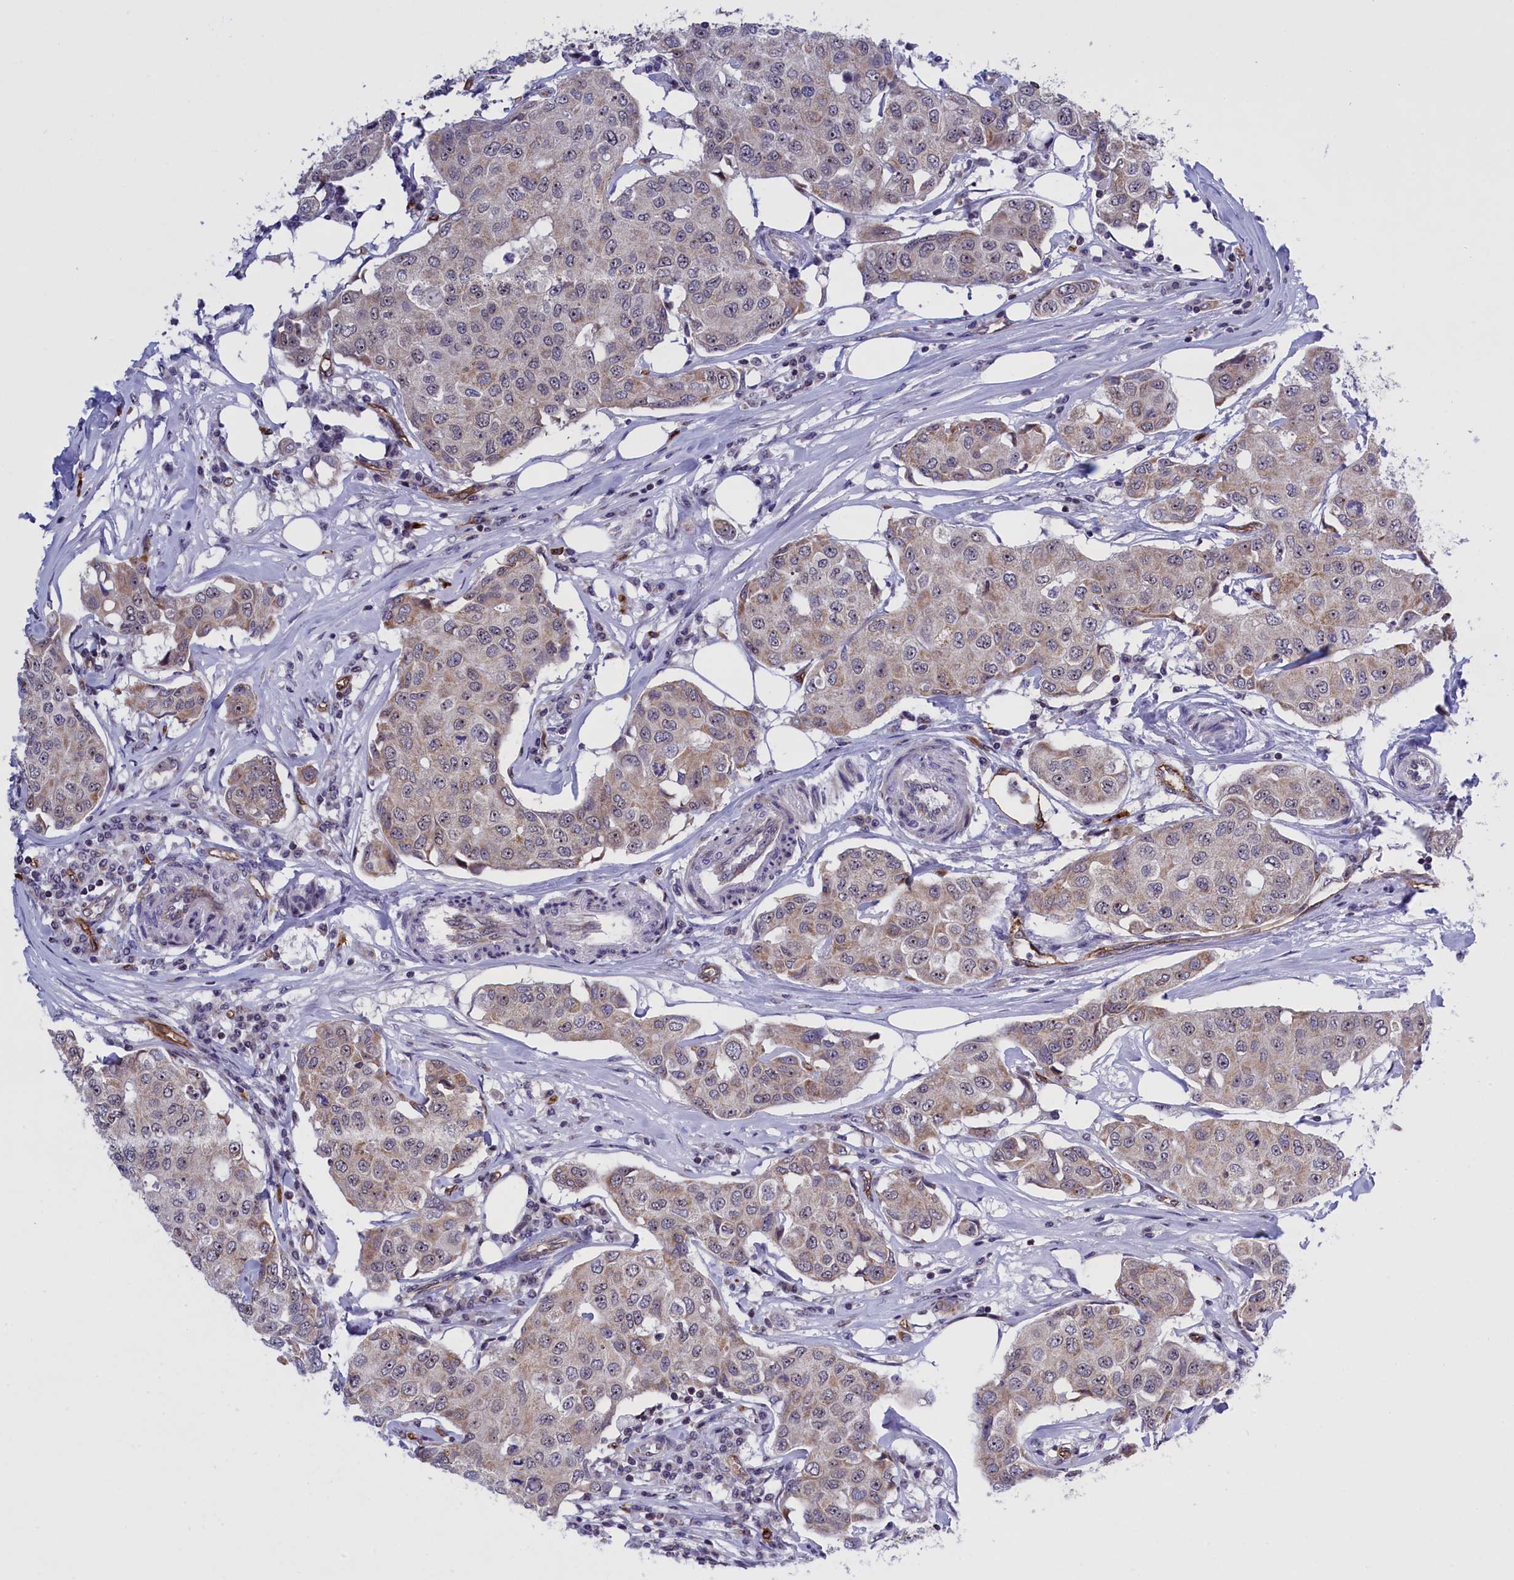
{"staining": {"intensity": "weak", "quantity": ">75%", "location": "cytoplasmic/membranous"}, "tissue": "breast cancer", "cell_type": "Tumor cells", "image_type": "cancer", "snomed": [{"axis": "morphology", "description": "Duct carcinoma"}, {"axis": "topography", "description": "Breast"}], "caption": "Immunohistochemistry (IHC) (DAB) staining of human breast cancer (intraductal carcinoma) displays weak cytoplasmic/membranous protein staining in approximately >75% of tumor cells.", "gene": "MPND", "patient": {"sex": "female", "age": 80}}